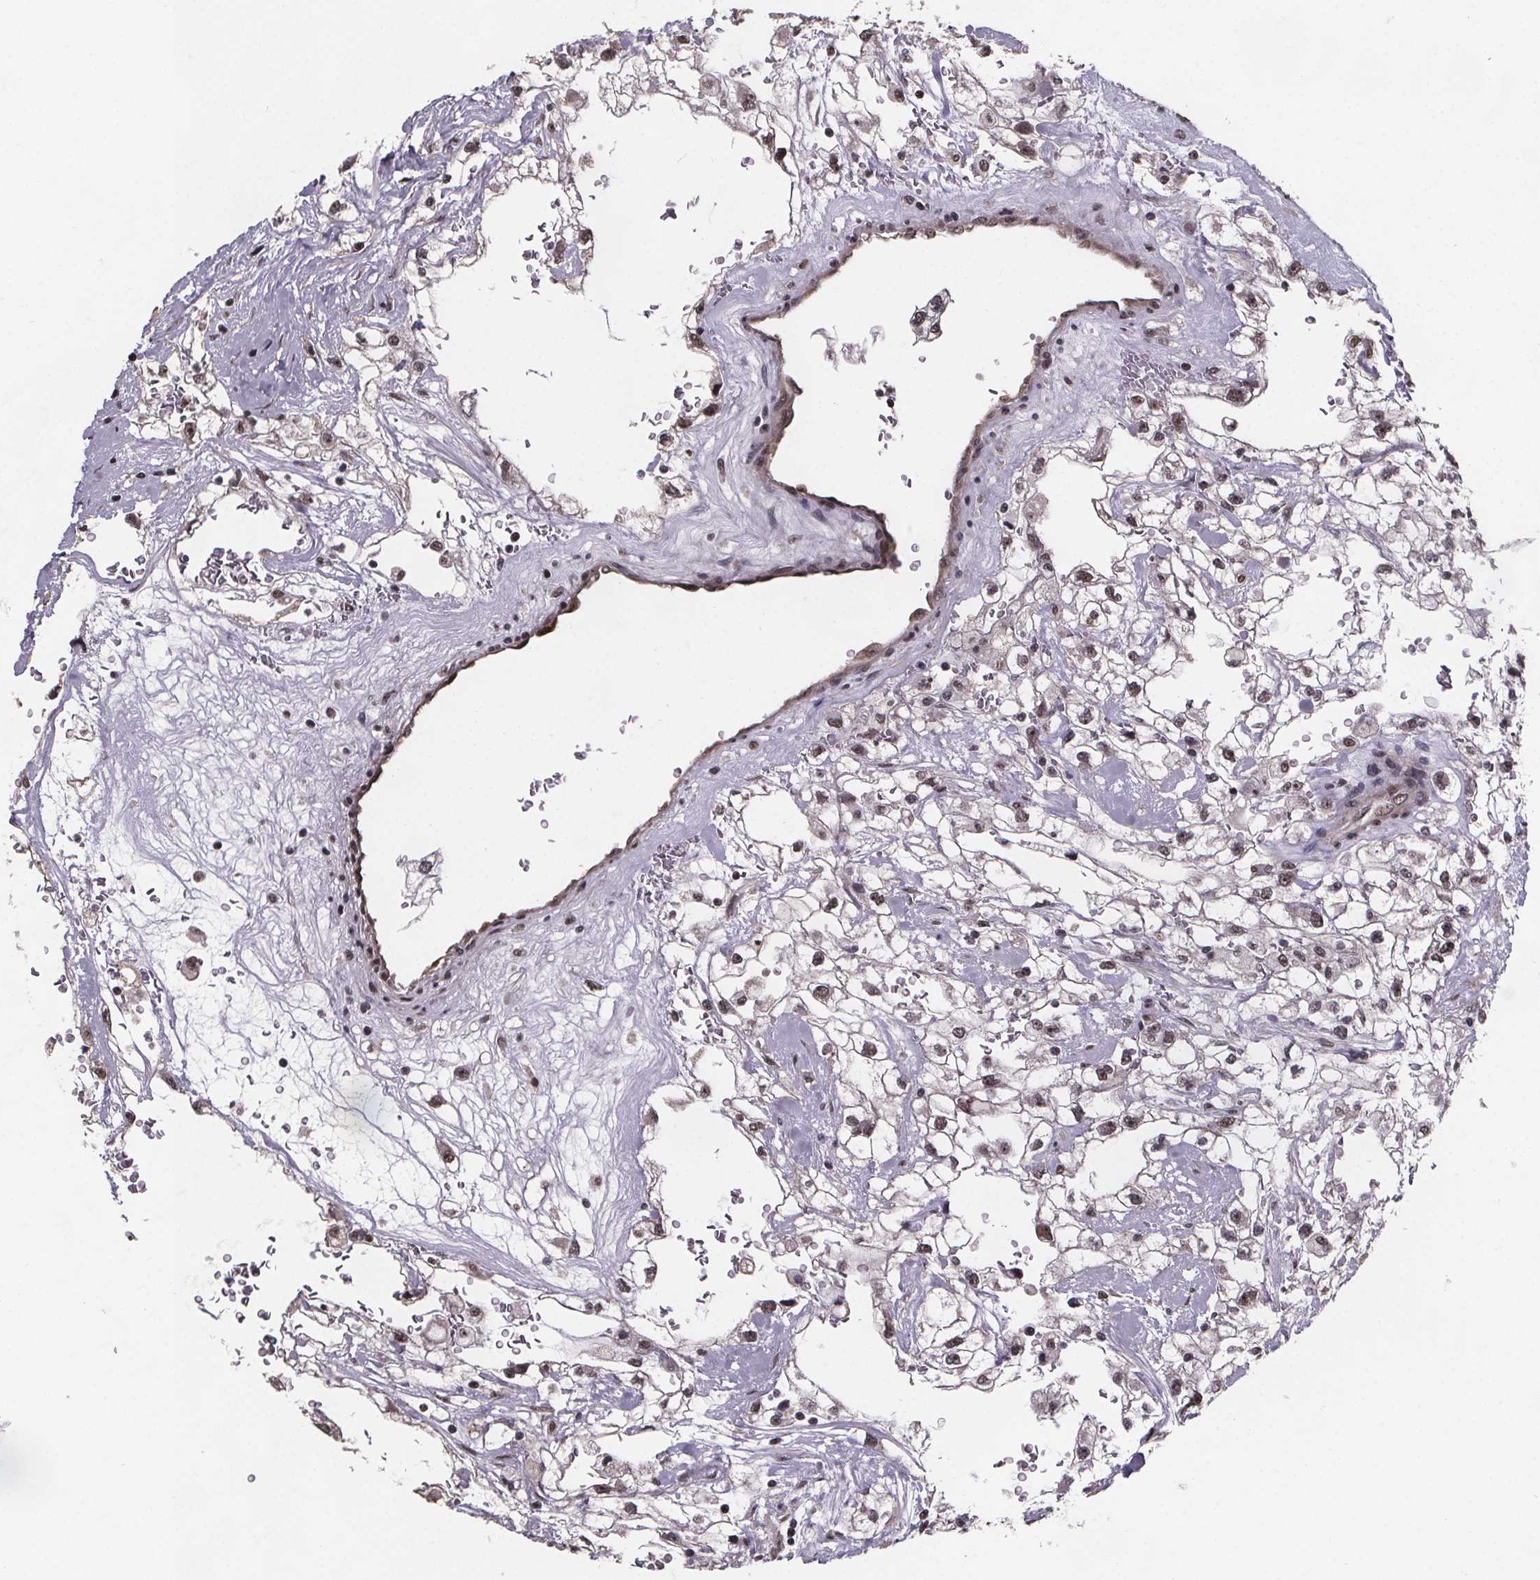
{"staining": {"intensity": "moderate", "quantity": "25%-75%", "location": "nuclear"}, "tissue": "renal cancer", "cell_type": "Tumor cells", "image_type": "cancer", "snomed": [{"axis": "morphology", "description": "Adenocarcinoma, NOS"}, {"axis": "topography", "description": "Kidney"}], "caption": "Immunohistochemical staining of human adenocarcinoma (renal) reveals medium levels of moderate nuclear protein staining in approximately 25%-75% of tumor cells.", "gene": "U2SURP", "patient": {"sex": "male", "age": 59}}